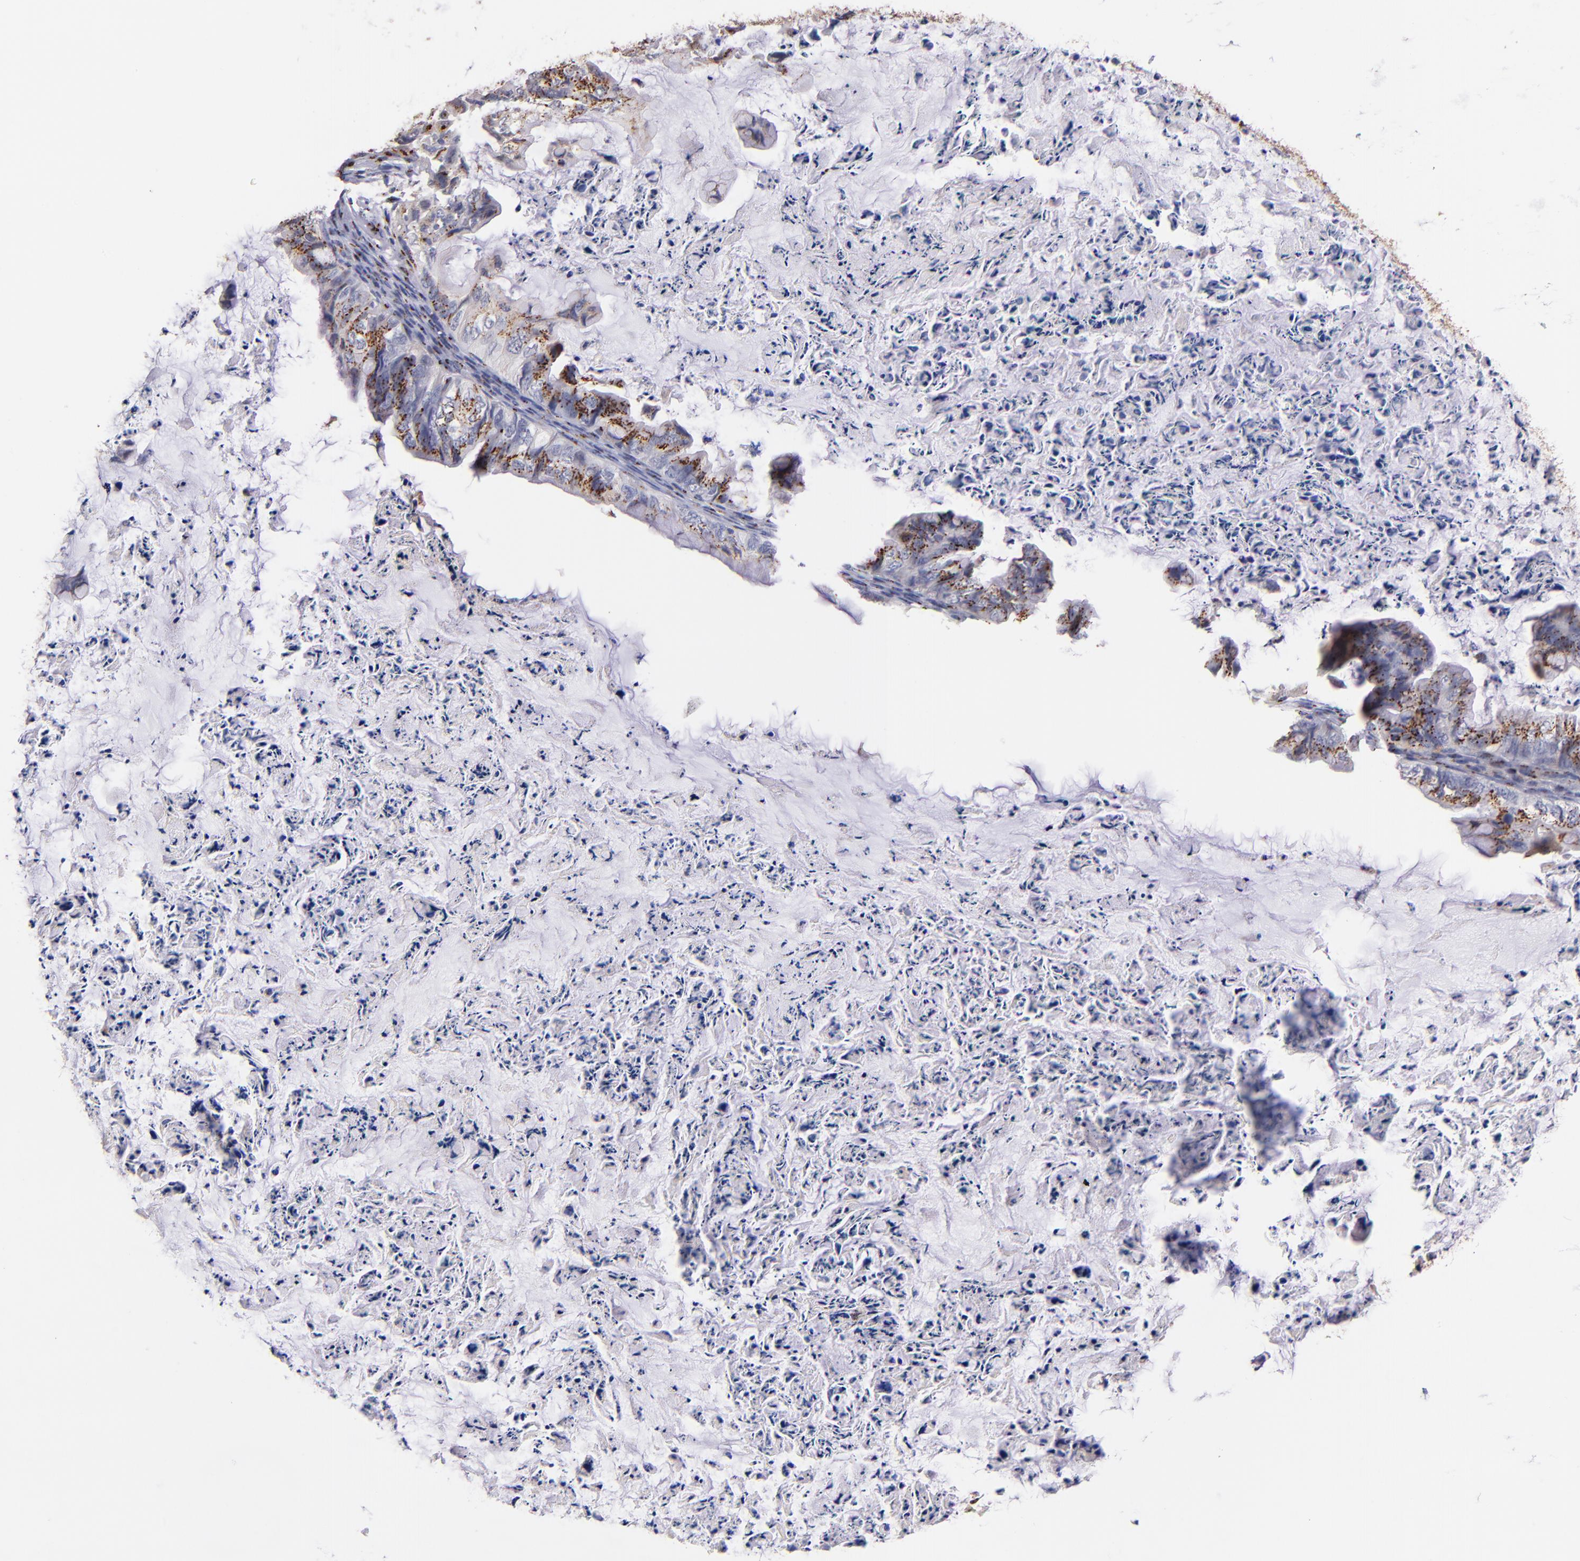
{"staining": {"intensity": "strong", "quantity": ">75%", "location": "cytoplasmic/membranous"}, "tissue": "ovarian cancer", "cell_type": "Tumor cells", "image_type": "cancer", "snomed": [{"axis": "morphology", "description": "Cystadenocarcinoma, mucinous, NOS"}, {"axis": "topography", "description": "Ovary"}], "caption": "Immunohistochemical staining of human ovarian cancer (mucinous cystadenocarcinoma) displays high levels of strong cytoplasmic/membranous expression in about >75% of tumor cells.", "gene": "GOLIM4", "patient": {"sex": "female", "age": 36}}